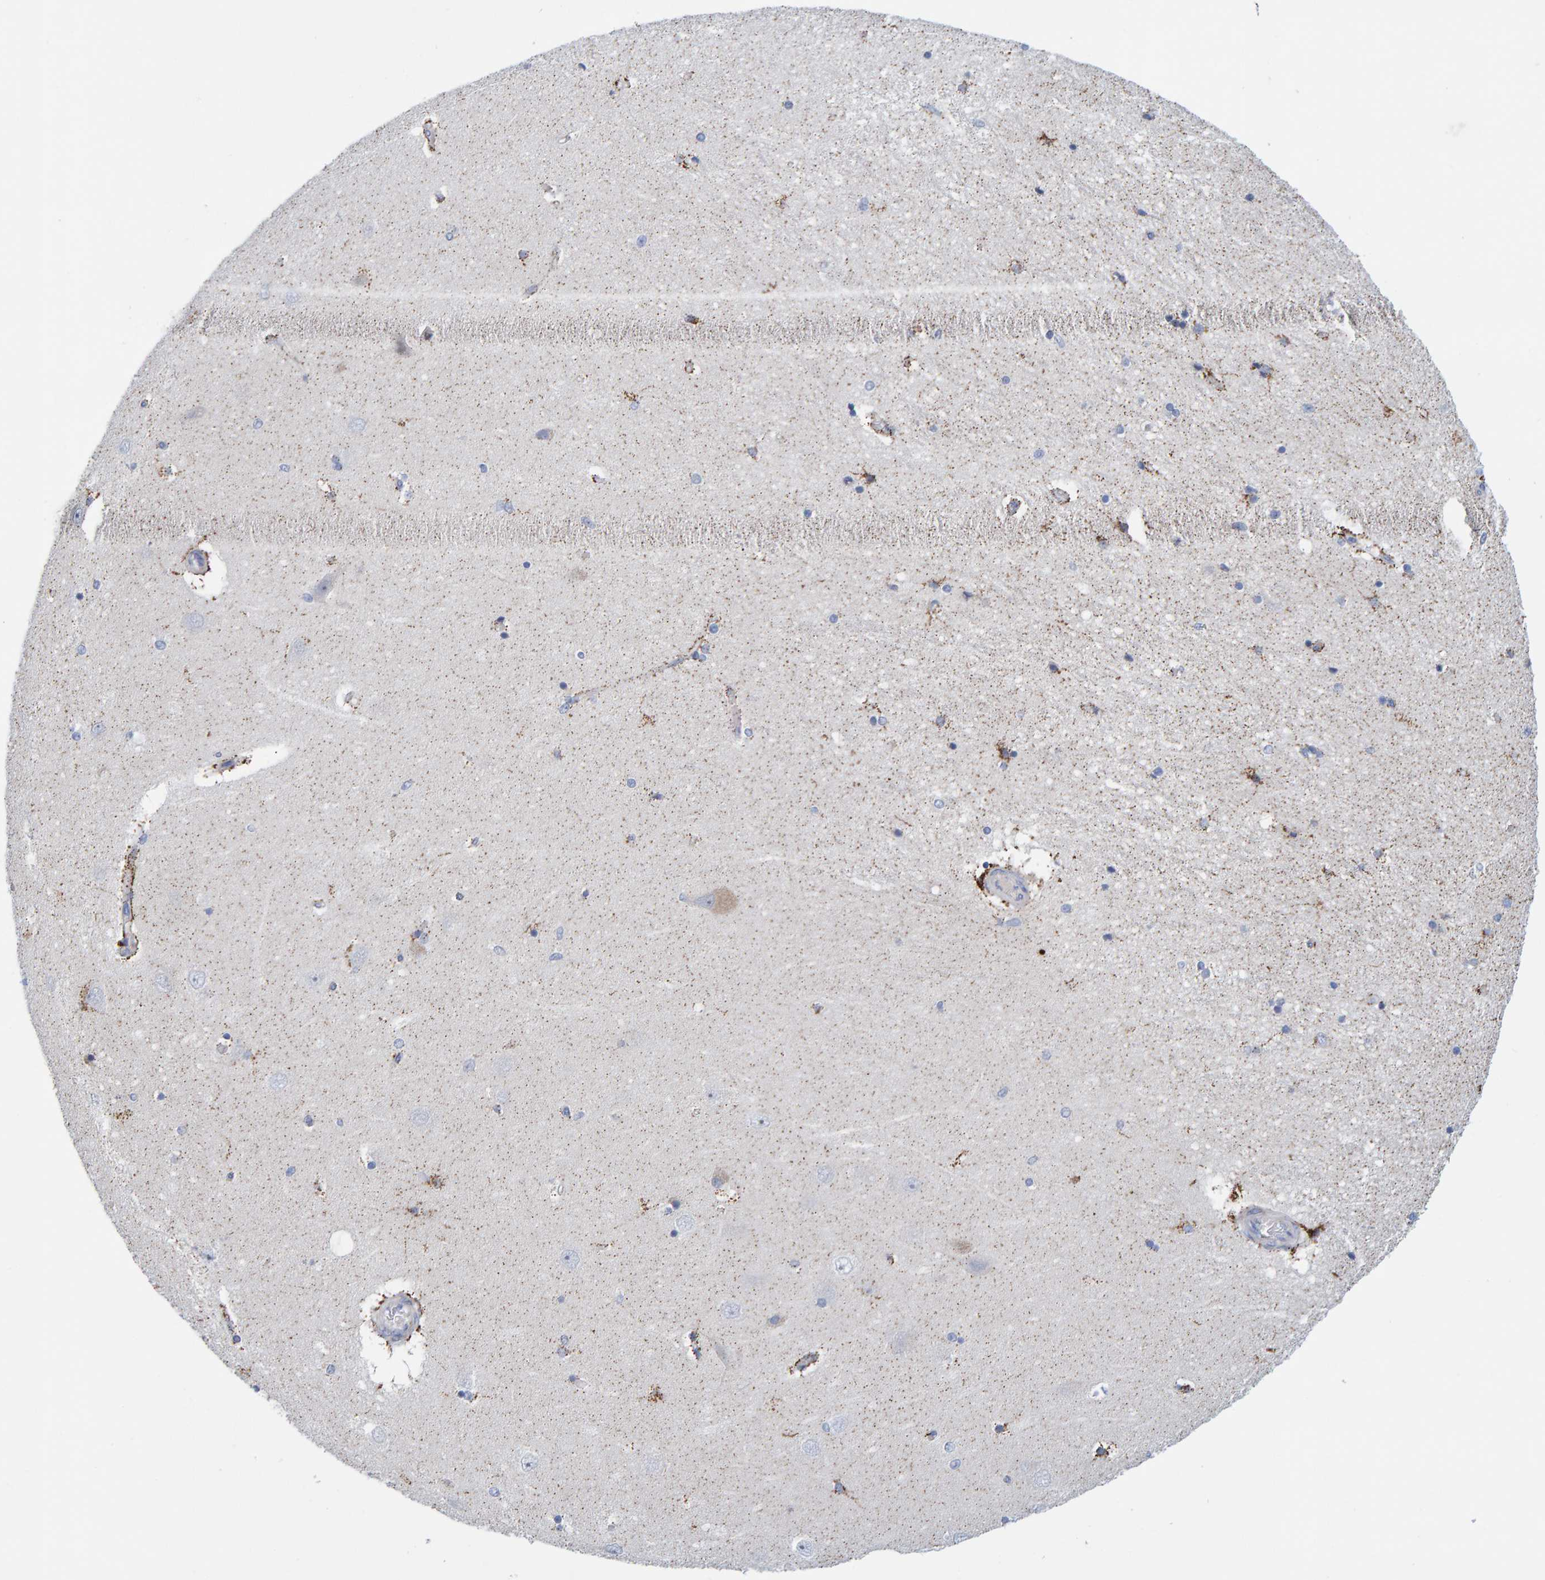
{"staining": {"intensity": "moderate", "quantity": "<25%", "location": "cytoplasmic/membranous"}, "tissue": "hippocampus", "cell_type": "Glial cells", "image_type": "normal", "snomed": [{"axis": "morphology", "description": "Normal tissue, NOS"}, {"axis": "topography", "description": "Hippocampus"}], "caption": "Hippocampus stained for a protein (brown) exhibits moderate cytoplasmic/membranous positive positivity in approximately <25% of glial cells.", "gene": "ZC3H3", "patient": {"sex": "female", "age": 54}}